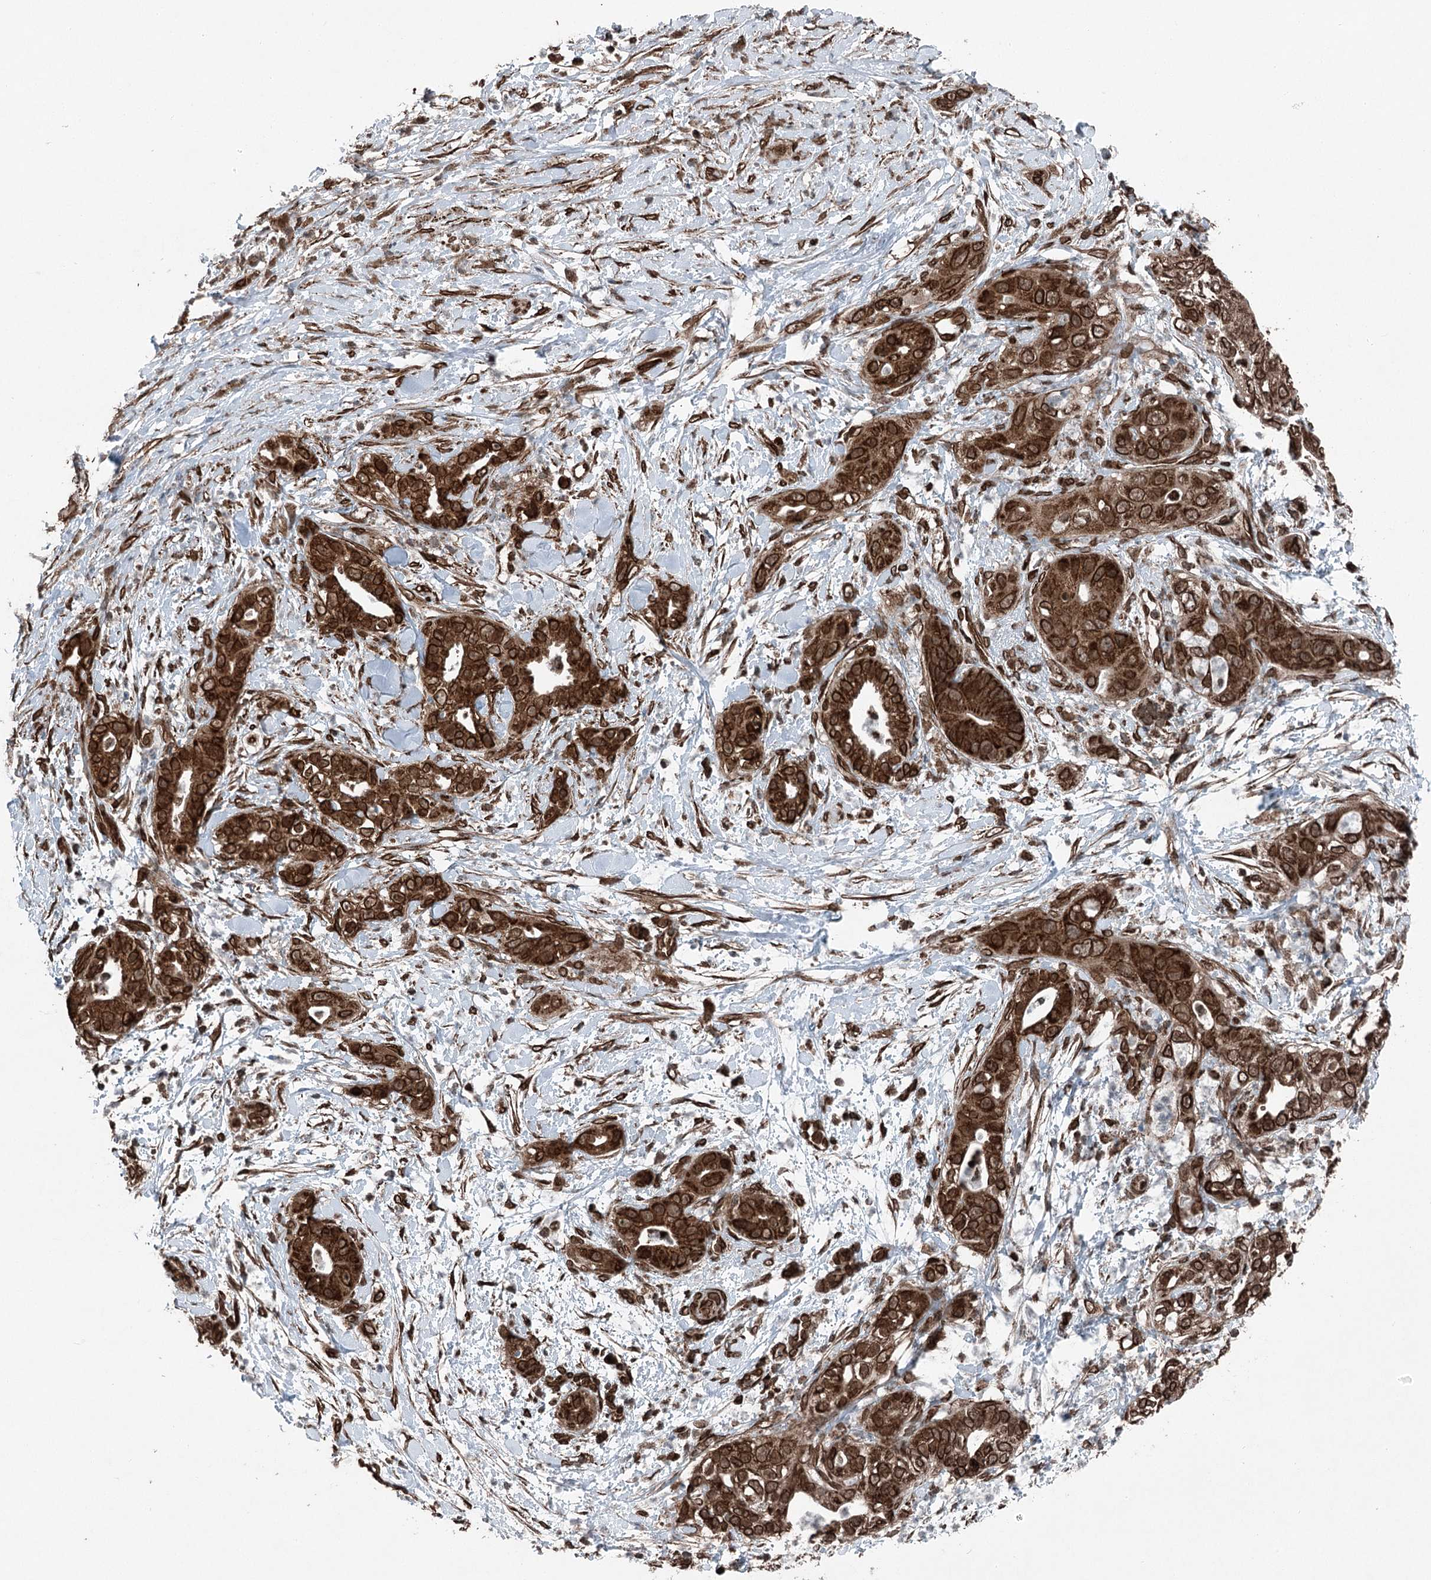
{"staining": {"intensity": "strong", "quantity": ">75%", "location": "cytoplasmic/membranous"}, "tissue": "pancreatic cancer", "cell_type": "Tumor cells", "image_type": "cancer", "snomed": [{"axis": "morphology", "description": "Adenocarcinoma, NOS"}, {"axis": "topography", "description": "Pancreas"}], "caption": "An IHC image of neoplastic tissue is shown. Protein staining in brown highlights strong cytoplasmic/membranous positivity in pancreatic cancer within tumor cells. (Brightfield microscopy of DAB IHC at high magnification).", "gene": "BCKDHA", "patient": {"sex": "female", "age": 78}}